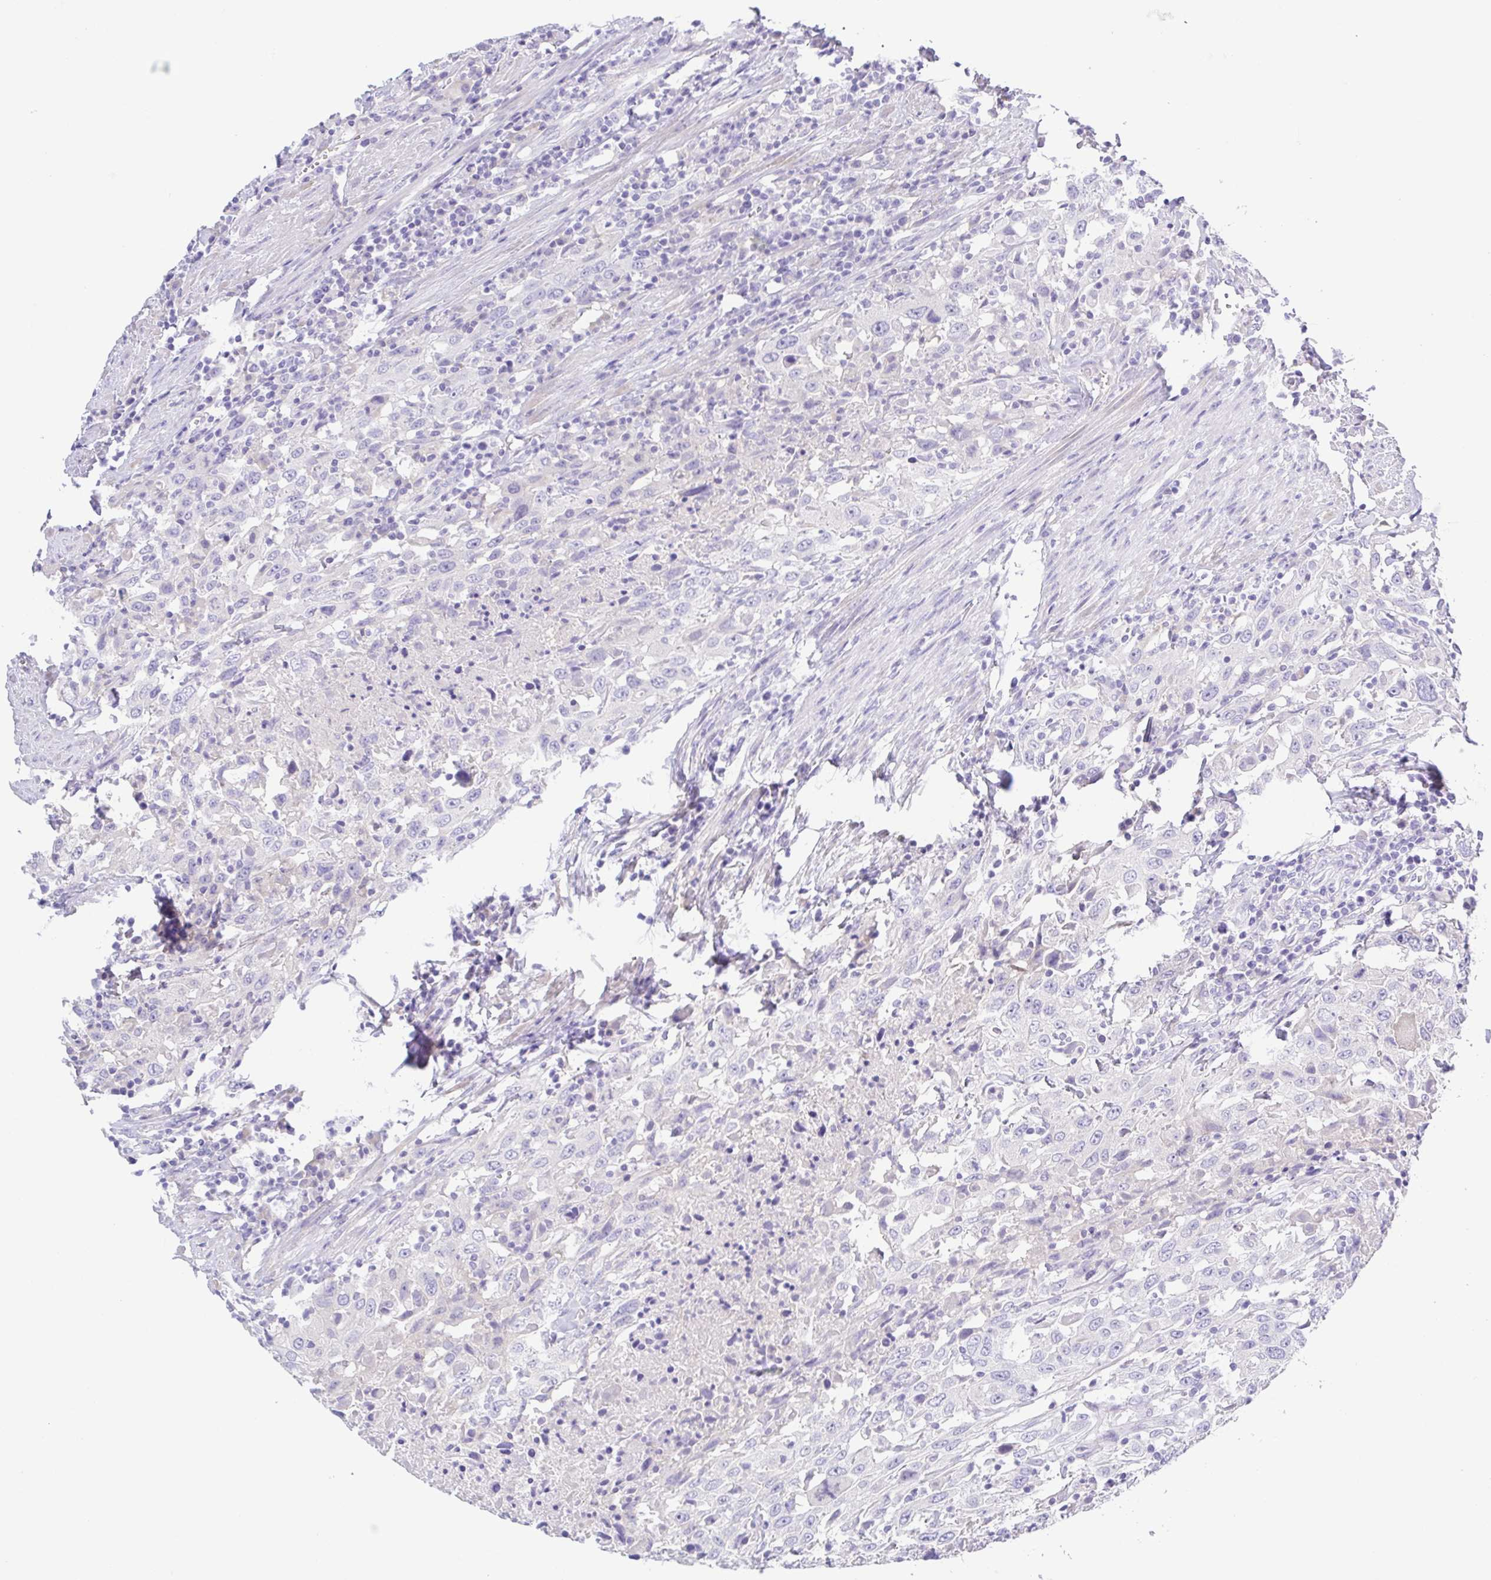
{"staining": {"intensity": "negative", "quantity": "none", "location": "none"}, "tissue": "urothelial cancer", "cell_type": "Tumor cells", "image_type": "cancer", "snomed": [{"axis": "morphology", "description": "Urothelial carcinoma, High grade"}, {"axis": "topography", "description": "Urinary bladder"}], "caption": "High power microscopy histopathology image of an IHC histopathology image of urothelial cancer, revealing no significant positivity in tumor cells.", "gene": "A1BG", "patient": {"sex": "male", "age": 61}}